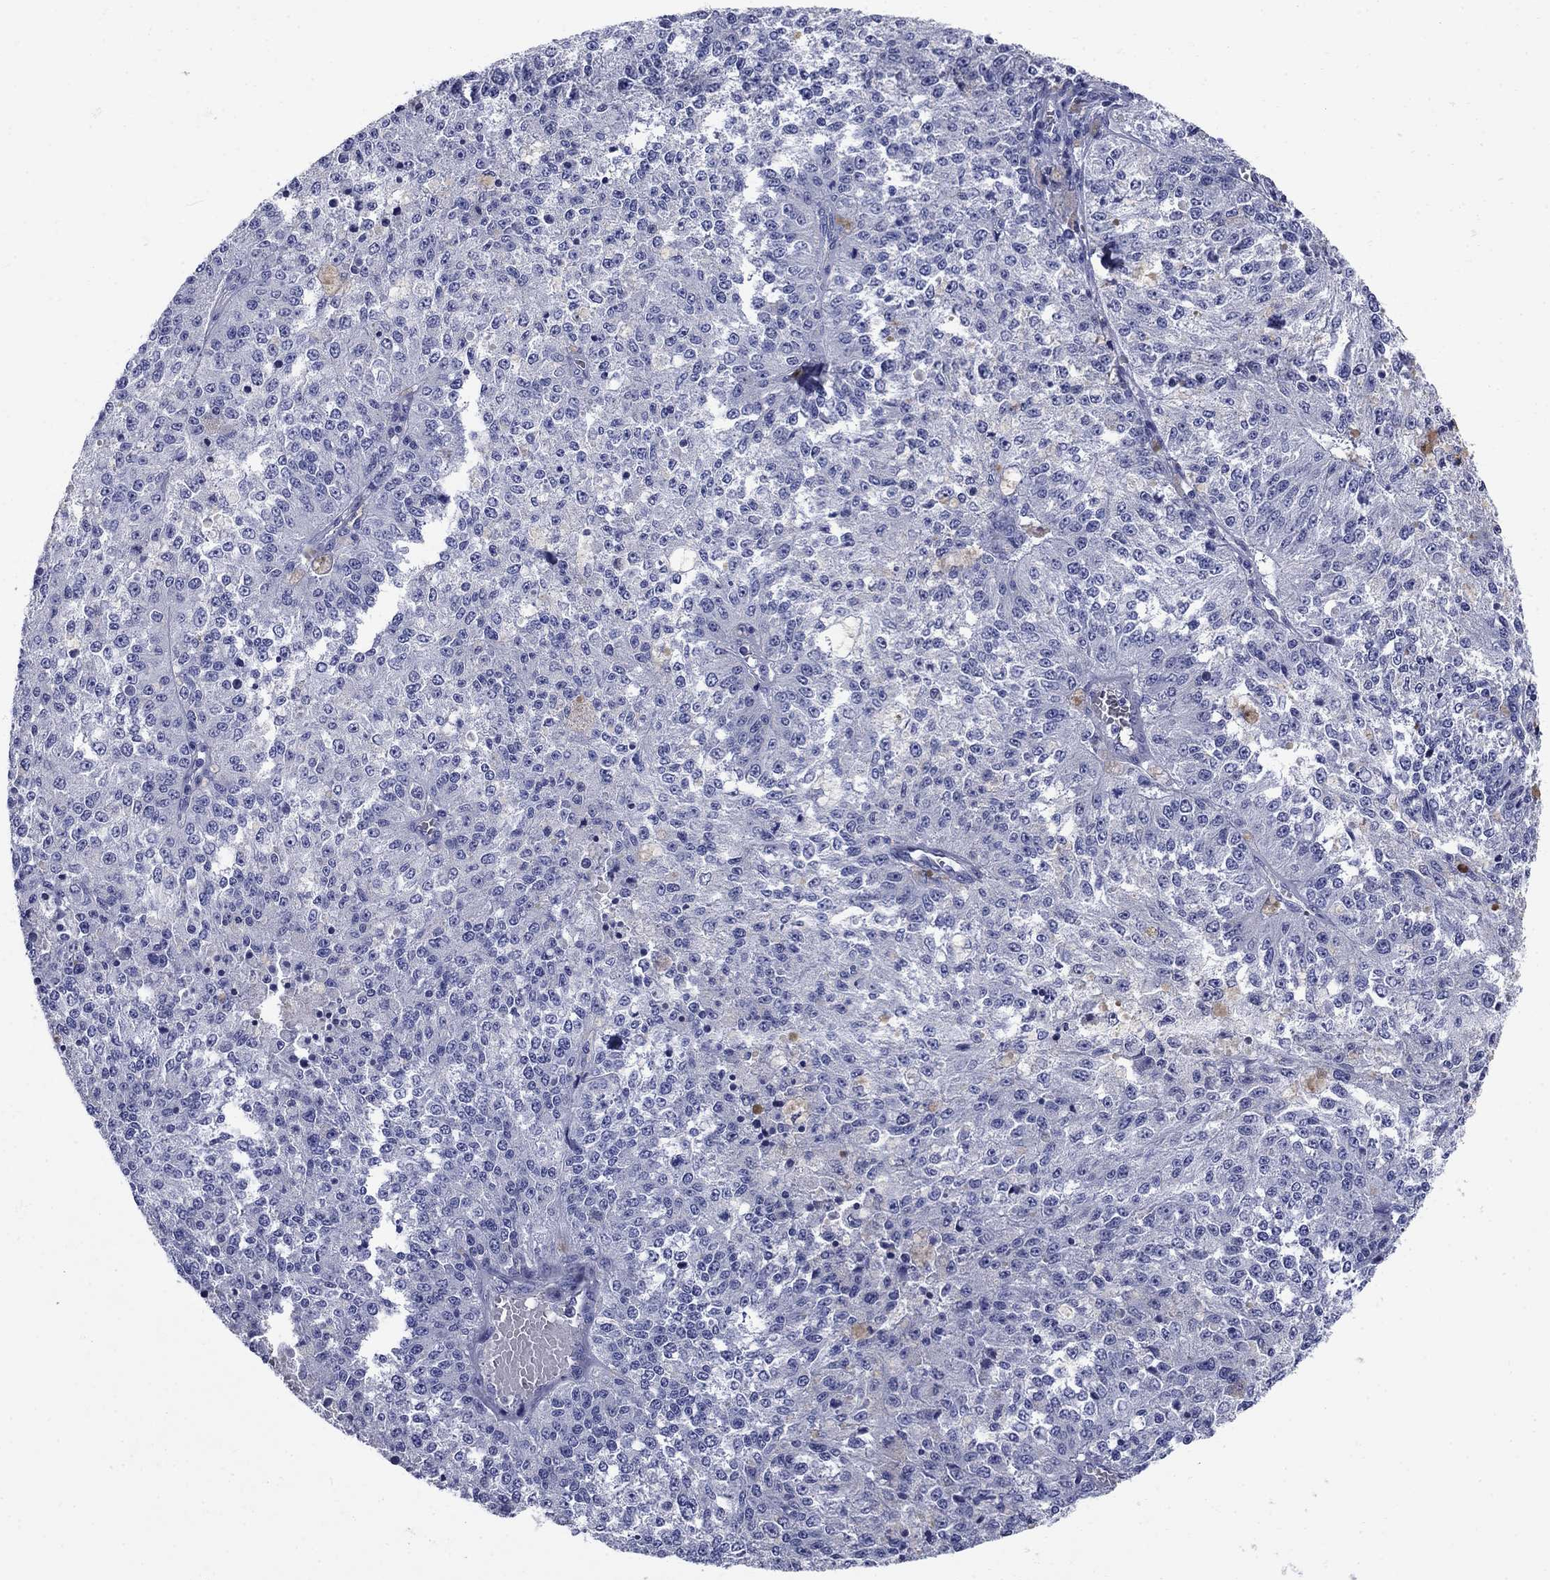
{"staining": {"intensity": "negative", "quantity": "none", "location": "none"}, "tissue": "melanoma", "cell_type": "Tumor cells", "image_type": "cancer", "snomed": [{"axis": "morphology", "description": "Malignant melanoma, Metastatic site"}, {"axis": "topography", "description": "Lymph node"}], "caption": "The photomicrograph shows no staining of tumor cells in malignant melanoma (metastatic site).", "gene": "SMCP", "patient": {"sex": "female", "age": 64}}